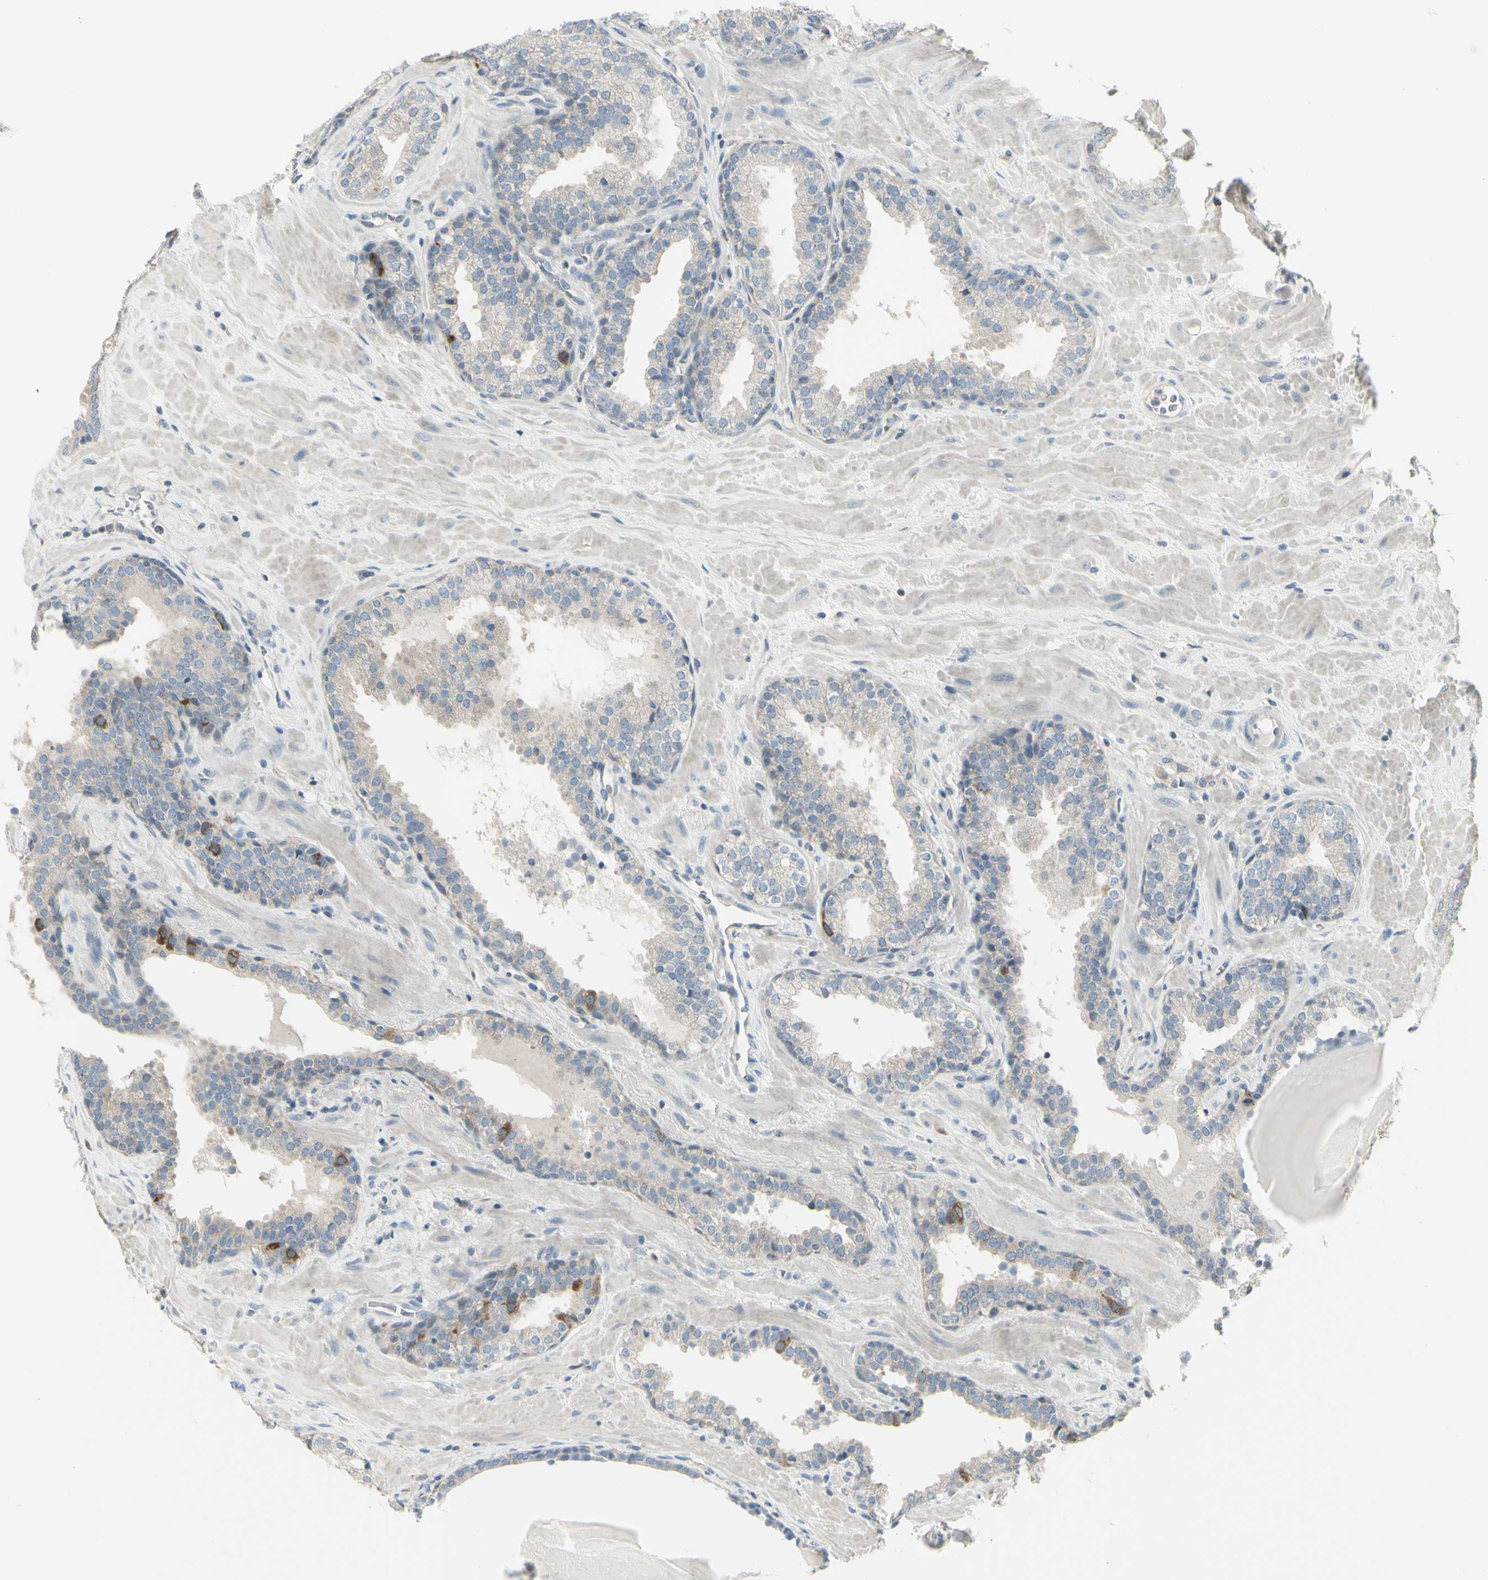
{"staining": {"intensity": "moderate", "quantity": "<25%", "location": "cytoplasmic/membranous"}, "tissue": "prostate", "cell_type": "Glandular cells", "image_type": "normal", "snomed": [{"axis": "morphology", "description": "Normal tissue, NOS"}, {"axis": "topography", "description": "Prostate"}], "caption": "A high-resolution micrograph shows immunohistochemistry (IHC) staining of unremarkable prostate, which displays moderate cytoplasmic/membranous expression in about <25% of glandular cells.", "gene": "CCNB2", "patient": {"sex": "male", "age": 51}}